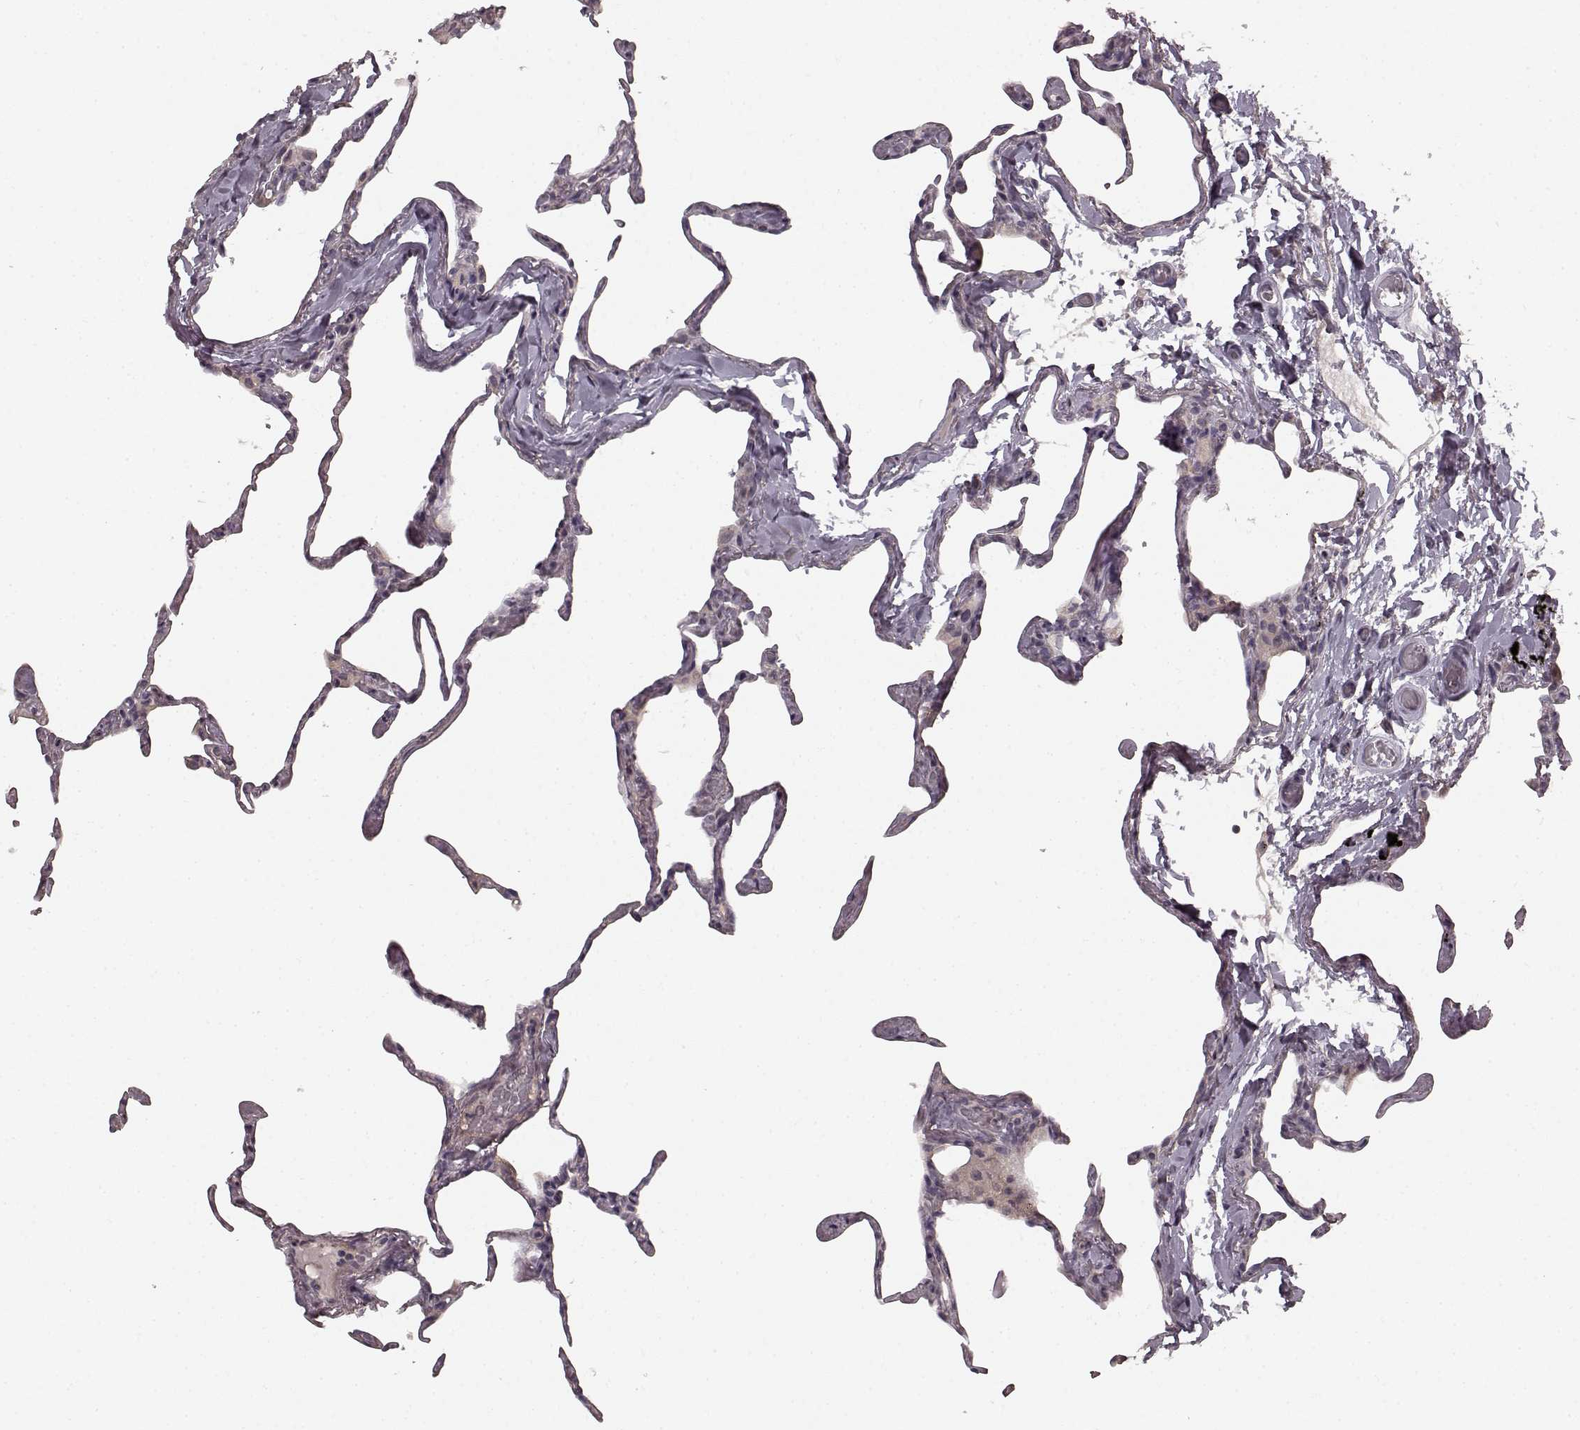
{"staining": {"intensity": "negative", "quantity": "none", "location": "none"}, "tissue": "lung", "cell_type": "Alveolar cells", "image_type": "normal", "snomed": [{"axis": "morphology", "description": "Normal tissue, NOS"}, {"axis": "topography", "description": "Lung"}], "caption": "Photomicrograph shows no protein staining in alveolar cells of unremarkable lung.", "gene": "PRKCE", "patient": {"sex": "male", "age": 65}}